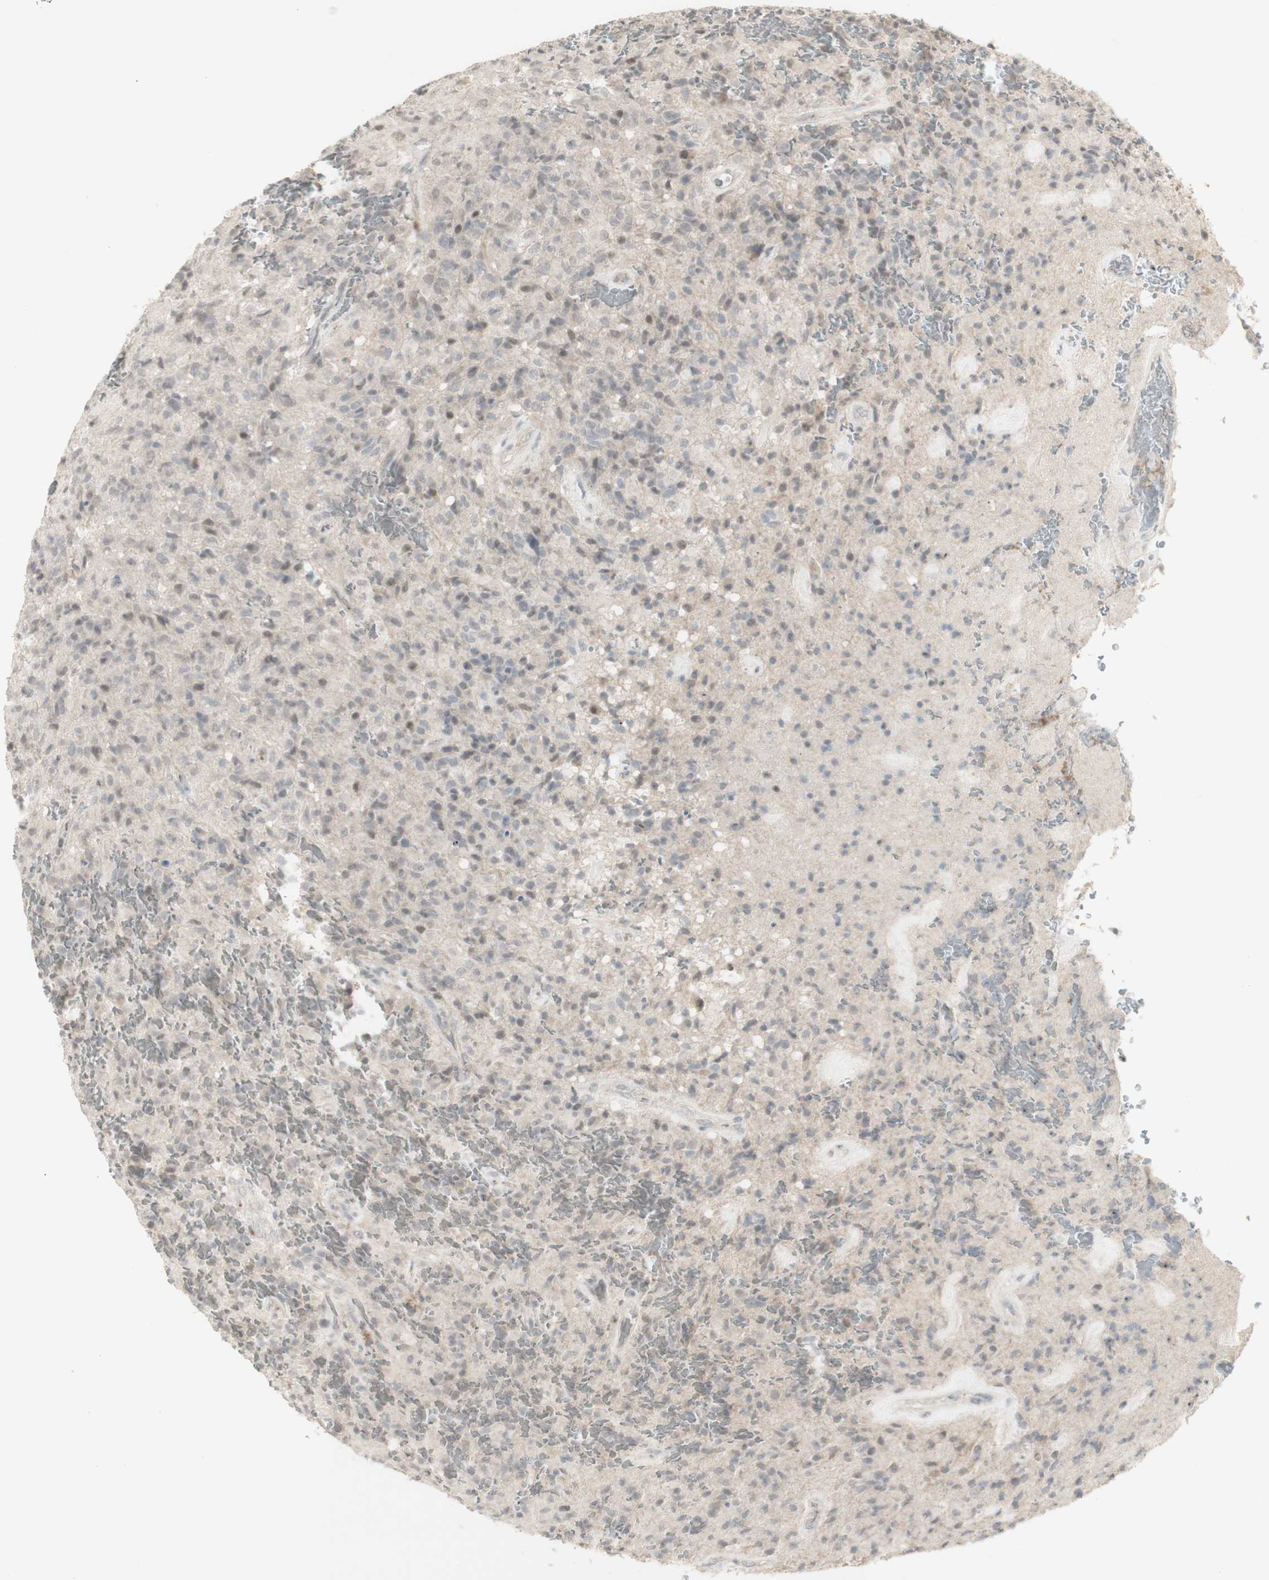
{"staining": {"intensity": "negative", "quantity": "none", "location": "none"}, "tissue": "glioma", "cell_type": "Tumor cells", "image_type": "cancer", "snomed": [{"axis": "morphology", "description": "Glioma, malignant, High grade"}, {"axis": "topography", "description": "Brain"}], "caption": "A micrograph of human malignant glioma (high-grade) is negative for staining in tumor cells.", "gene": "C1orf116", "patient": {"sex": "male", "age": 71}}